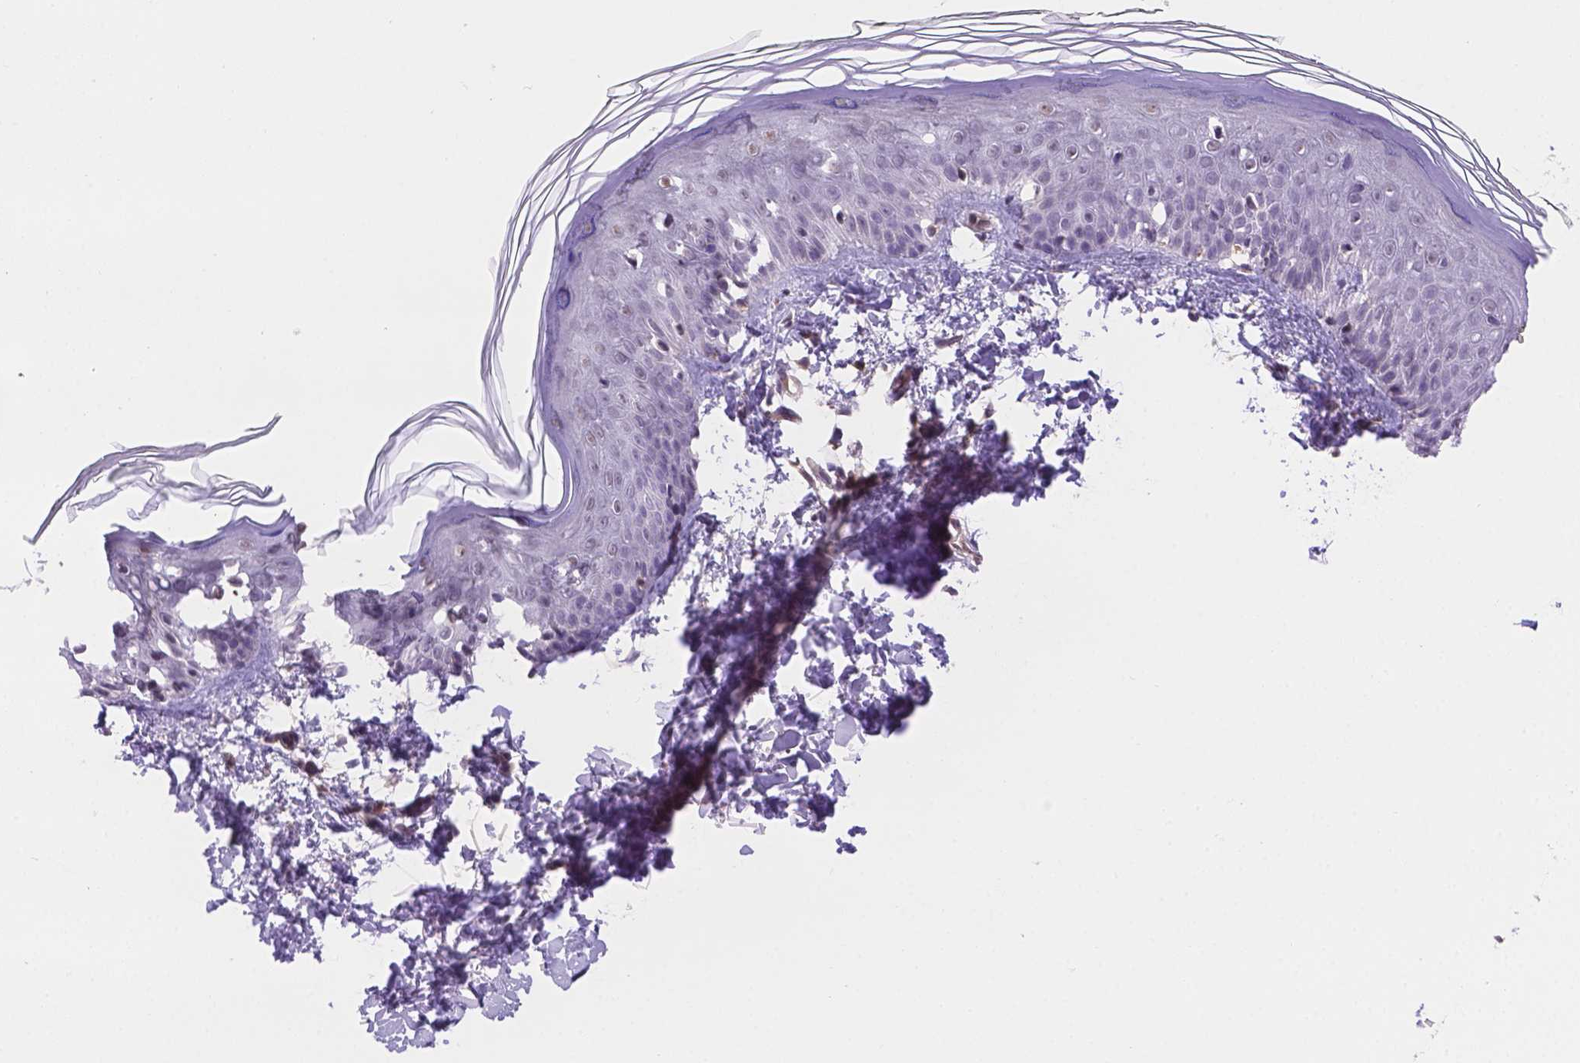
{"staining": {"intensity": "weak", "quantity": ">75%", "location": "cytoplasmic/membranous"}, "tissue": "skin", "cell_type": "Fibroblasts", "image_type": "normal", "snomed": [{"axis": "morphology", "description": "Normal tissue, NOS"}, {"axis": "topography", "description": "Skin"}], "caption": "Benign skin exhibits weak cytoplasmic/membranous staining in approximately >75% of fibroblasts, visualized by immunohistochemistry. (IHC, brightfield microscopy, high magnification).", "gene": "NXPE2", "patient": {"sex": "female", "age": 62}}